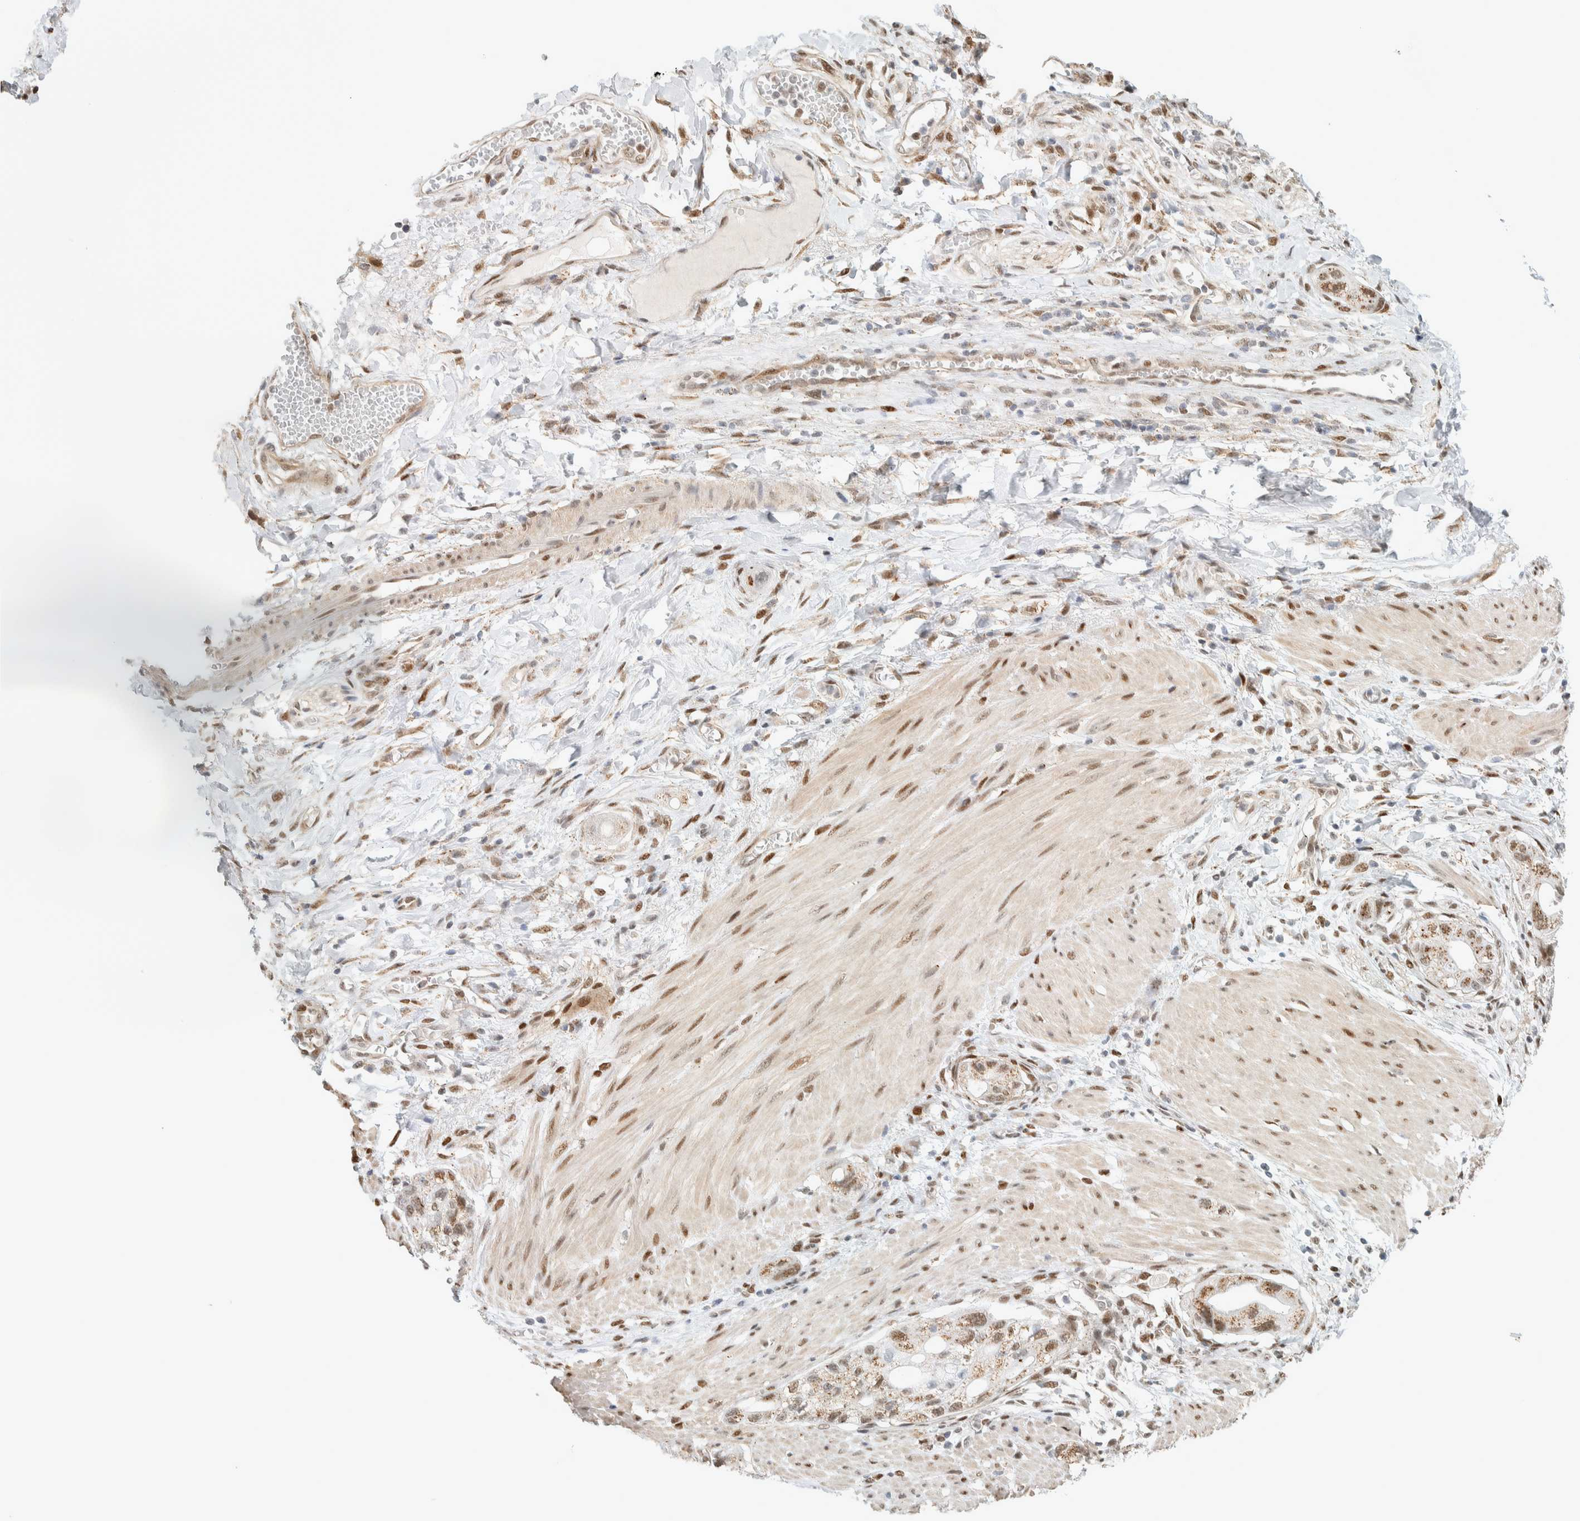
{"staining": {"intensity": "weak", "quantity": ">75%", "location": "cytoplasmic/membranous,nuclear"}, "tissue": "stomach cancer", "cell_type": "Tumor cells", "image_type": "cancer", "snomed": [{"axis": "morphology", "description": "Adenocarcinoma, NOS"}, {"axis": "topography", "description": "Stomach"}, {"axis": "topography", "description": "Stomach, lower"}], "caption": "Immunohistochemistry (IHC) image of neoplastic tissue: human stomach cancer stained using IHC shows low levels of weak protein expression localized specifically in the cytoplasmic/membranous and nuclear of tumor cells, appearing as a cytoplasmic/membranous and nuclear brown color.", "gene": "TFE3", "patient": {"sex": "female", "age": 48}}